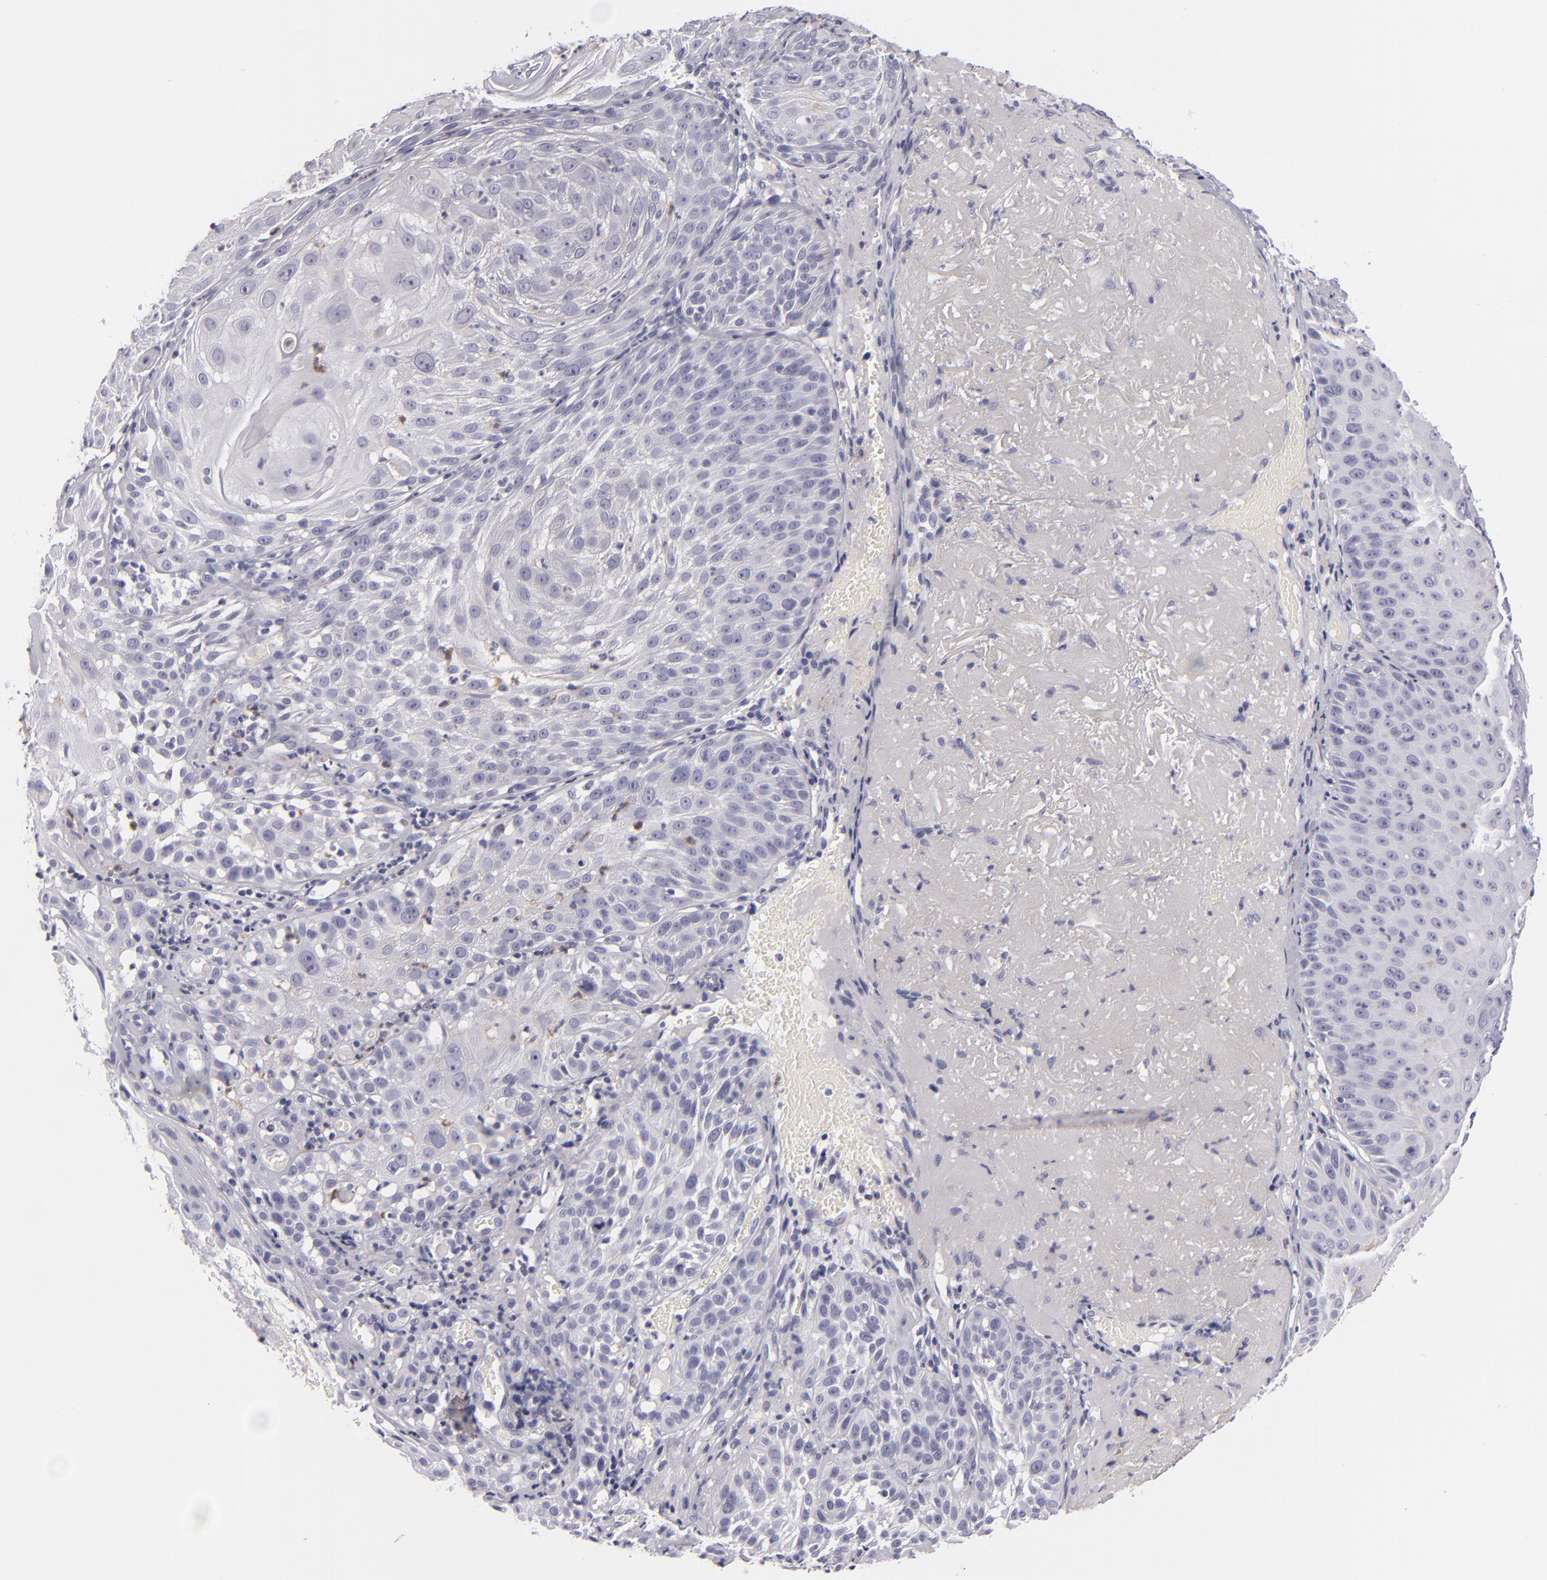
{"staining": {"intensity": "negative", "quantity": "none", "location": "none"}, "tissue": "skin cancer", "cell_type": "Tumor cells", "image_type": "cancer", "snomed": [{"axis": "morphology", "description": "Squamous cell carcinoma, NOS"}, {"axis": "topography", "description": "Skin"}], "caption": "DAB immunohistochemical staining of skin squamous cell carcinoma reveals no significant positivity in tumor cells.", "gene": "TNNC1", "patient": {"sex": "female", "age": 89}}